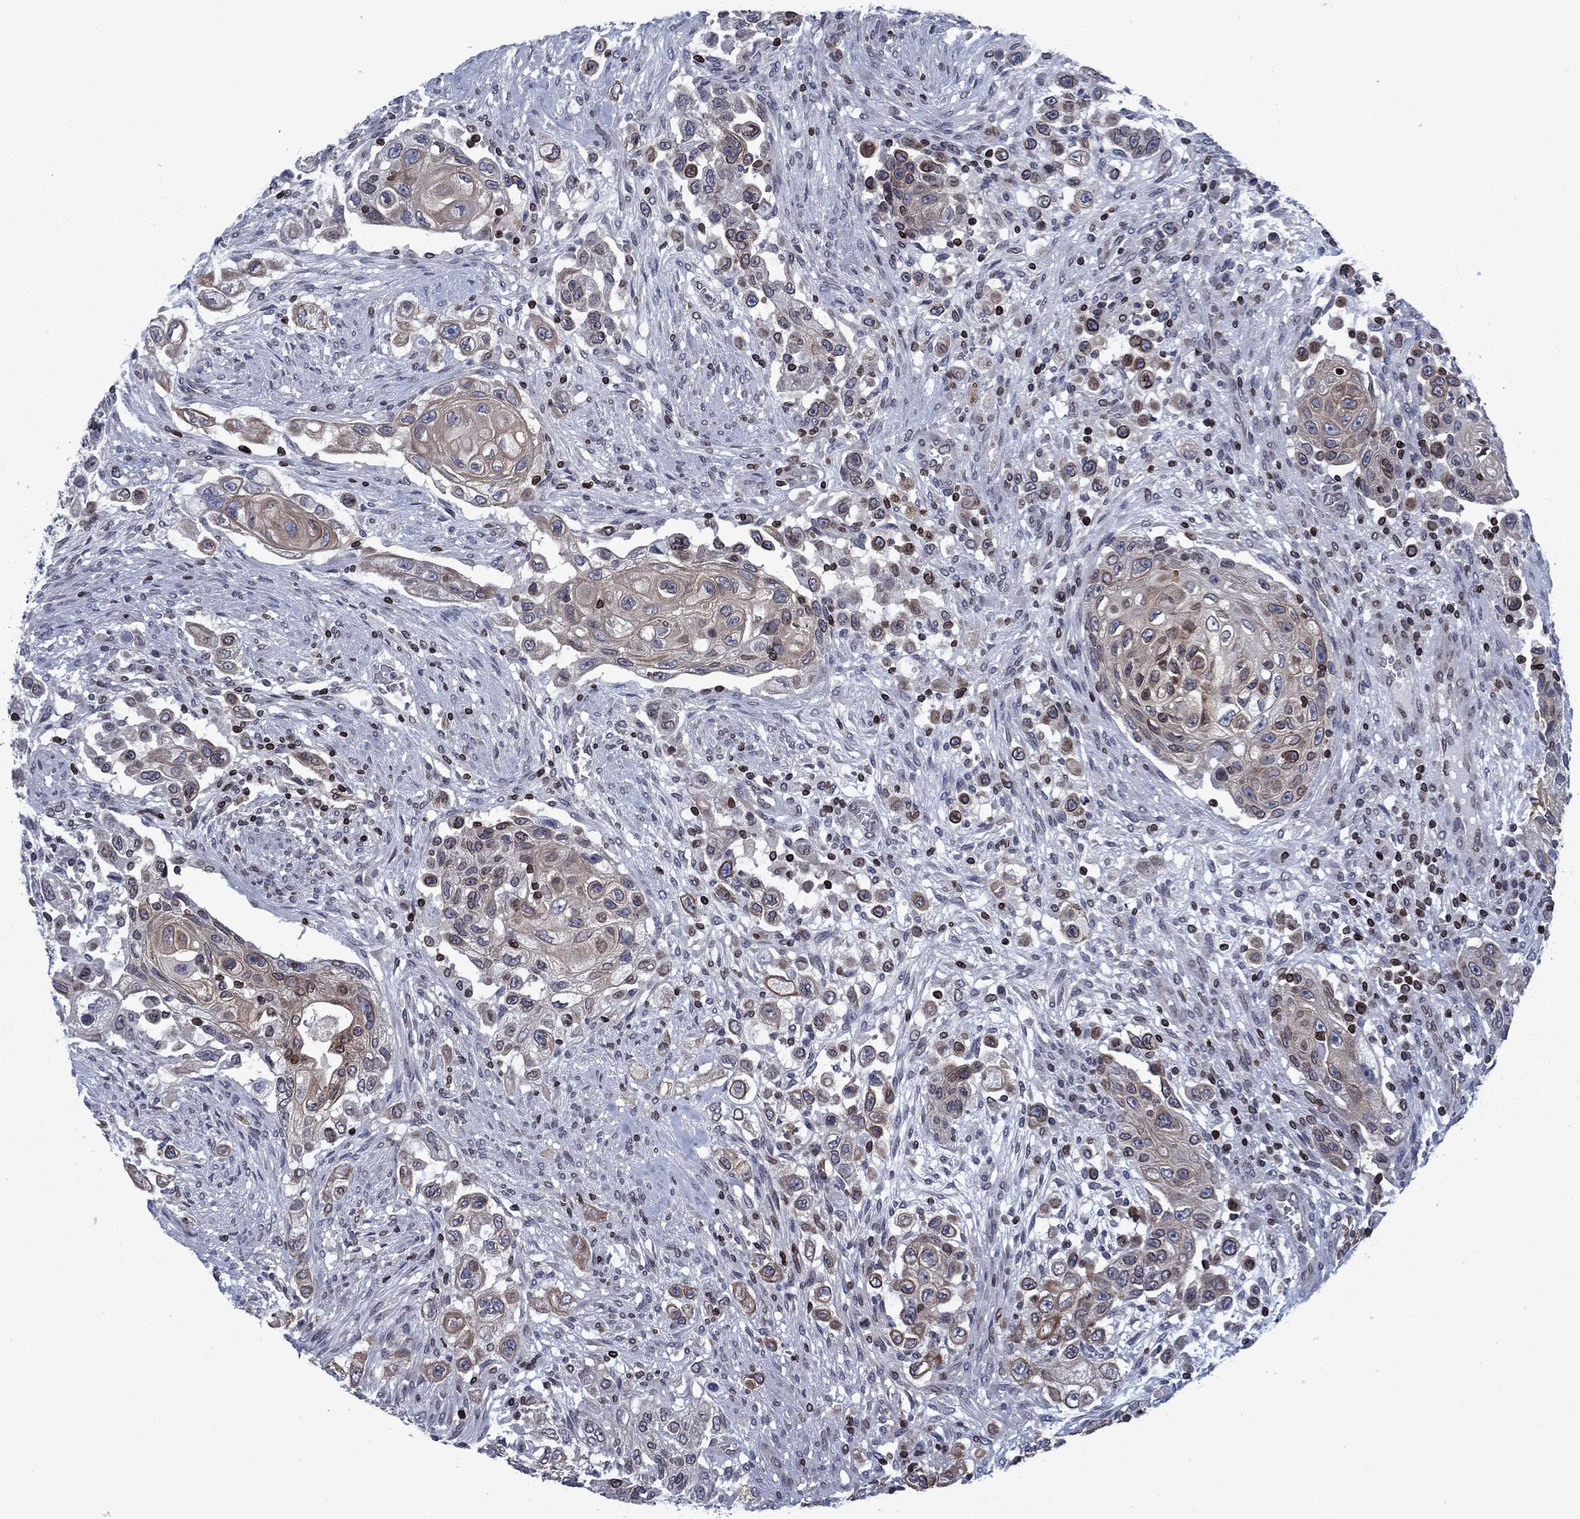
{"staining": {"intensity": "moderate", "quantity": "<25%", "location": "cytoplasmic/membranous,nuclear"}, "tissue": "urothelial cancer", "cell_type": "Tumor cells", "image_type": "cancer", "snomed": [{"axis": "morphology", "description": "Urothelial carcinoma, High grade"}, {"axis": "topography", "description": "Urinary bladder"}], "caption": "This photomicrograph shows immunohistochemistry (IHC) staining of high-grade urothelial carcinoma, with low moderate cytoplasmic/membranous and nuclear expression in about <25% of tumor cells.", "gene": "SLA", "patient": {"sex": "female", "age": 56}}